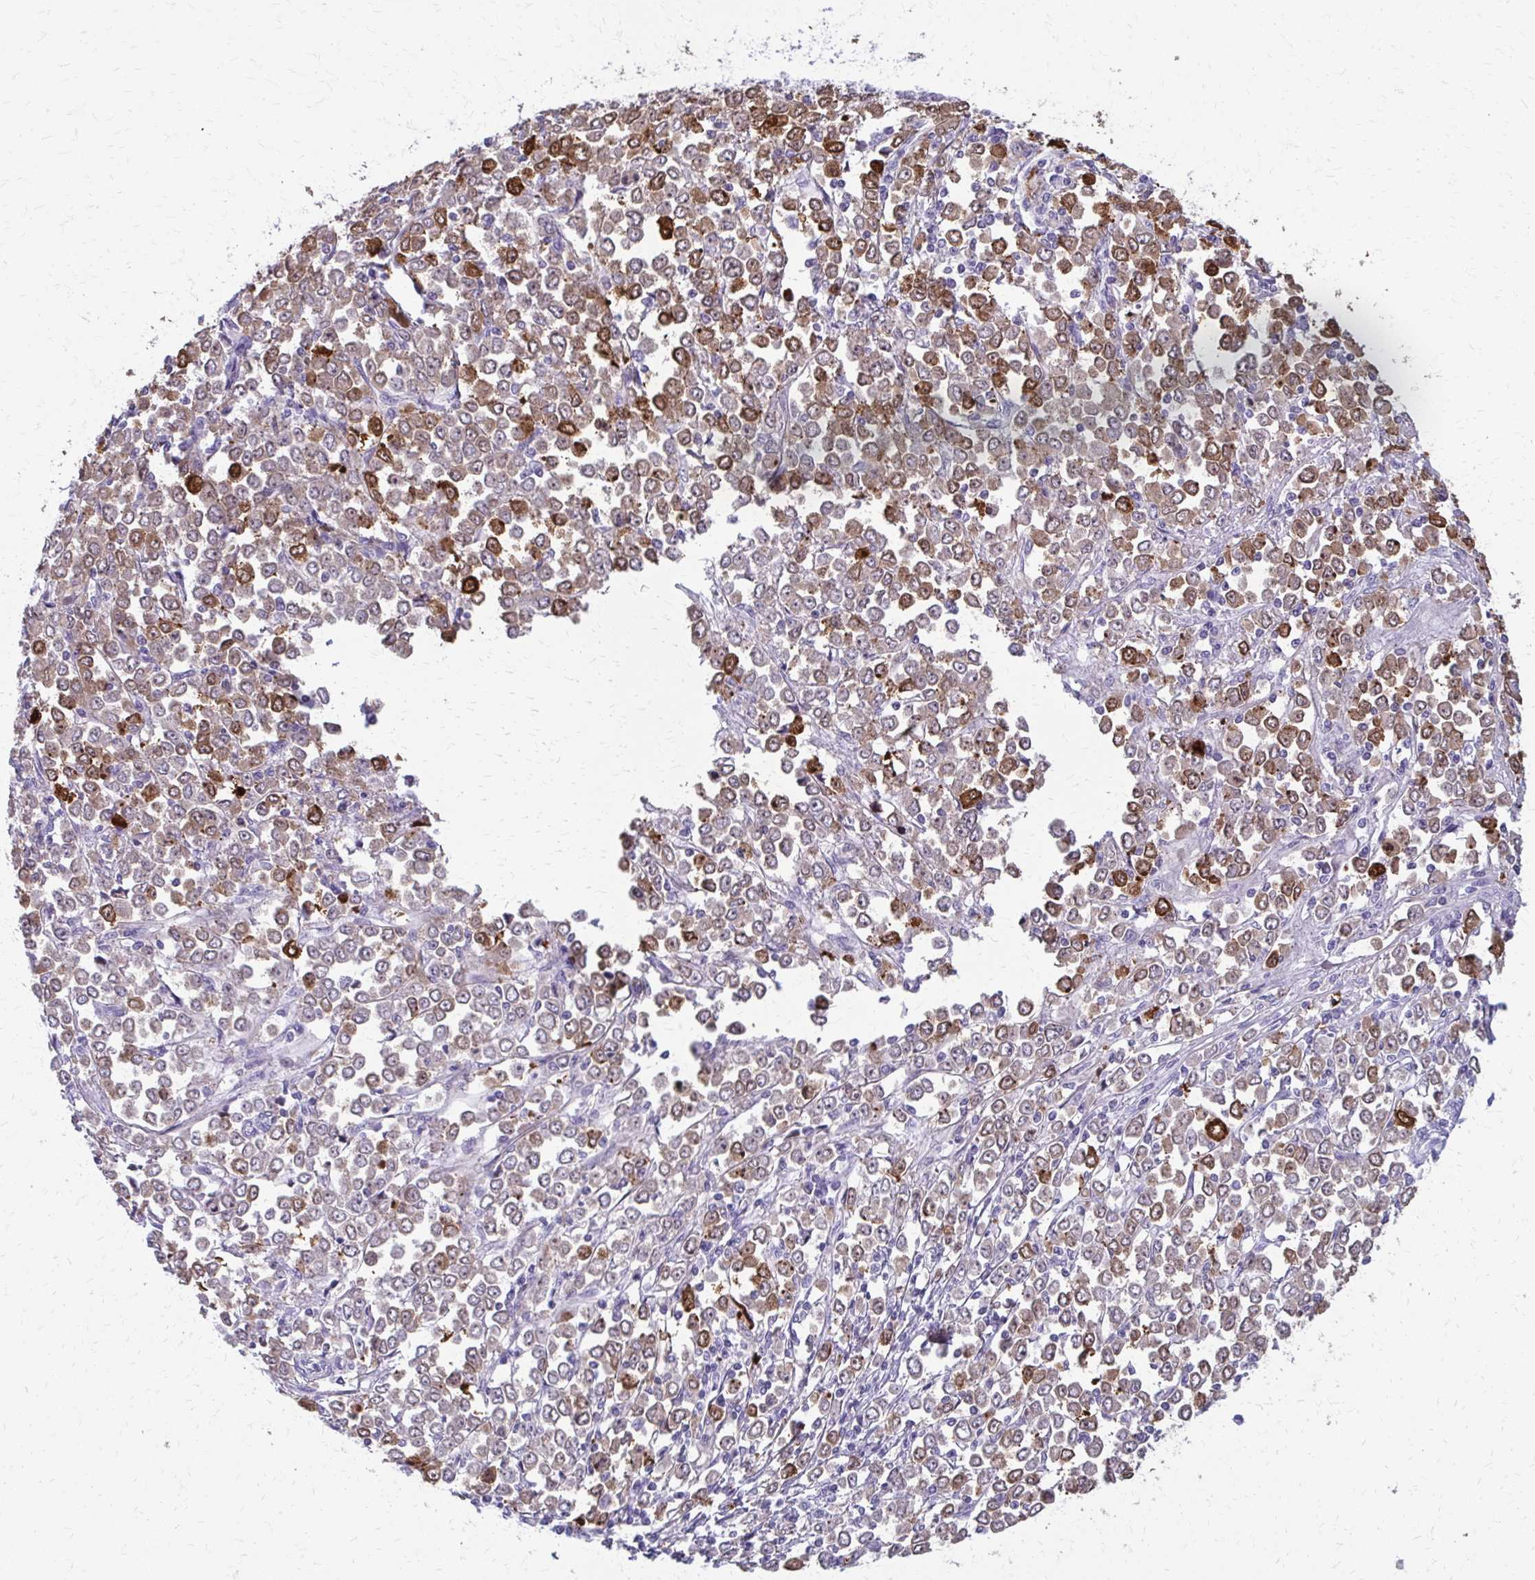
{"staining": {"intensity": "moderate", "quantity": ">75%", "location": "cytoplasmic/membranous"}, "tissue": "stomach cancer", "cell_type": "Tumor cells", "image_type": "cancer", "snomed": [{"axis": "morphology", "description": "Adenocarcinoma, NOS"}, {"axis": "topography", "description": "Stomach, upper"}], "caption": "High-power microscopy captured an immunohistochemistry (IHC) micrograph of stomach cancer (adenocarcinoma), revealing moderate cytoplasmic/membranous staining in approximately >75% of tumor cells.", "gene": "OR4M1", "patient": {"sex": "male", "age": 70}}